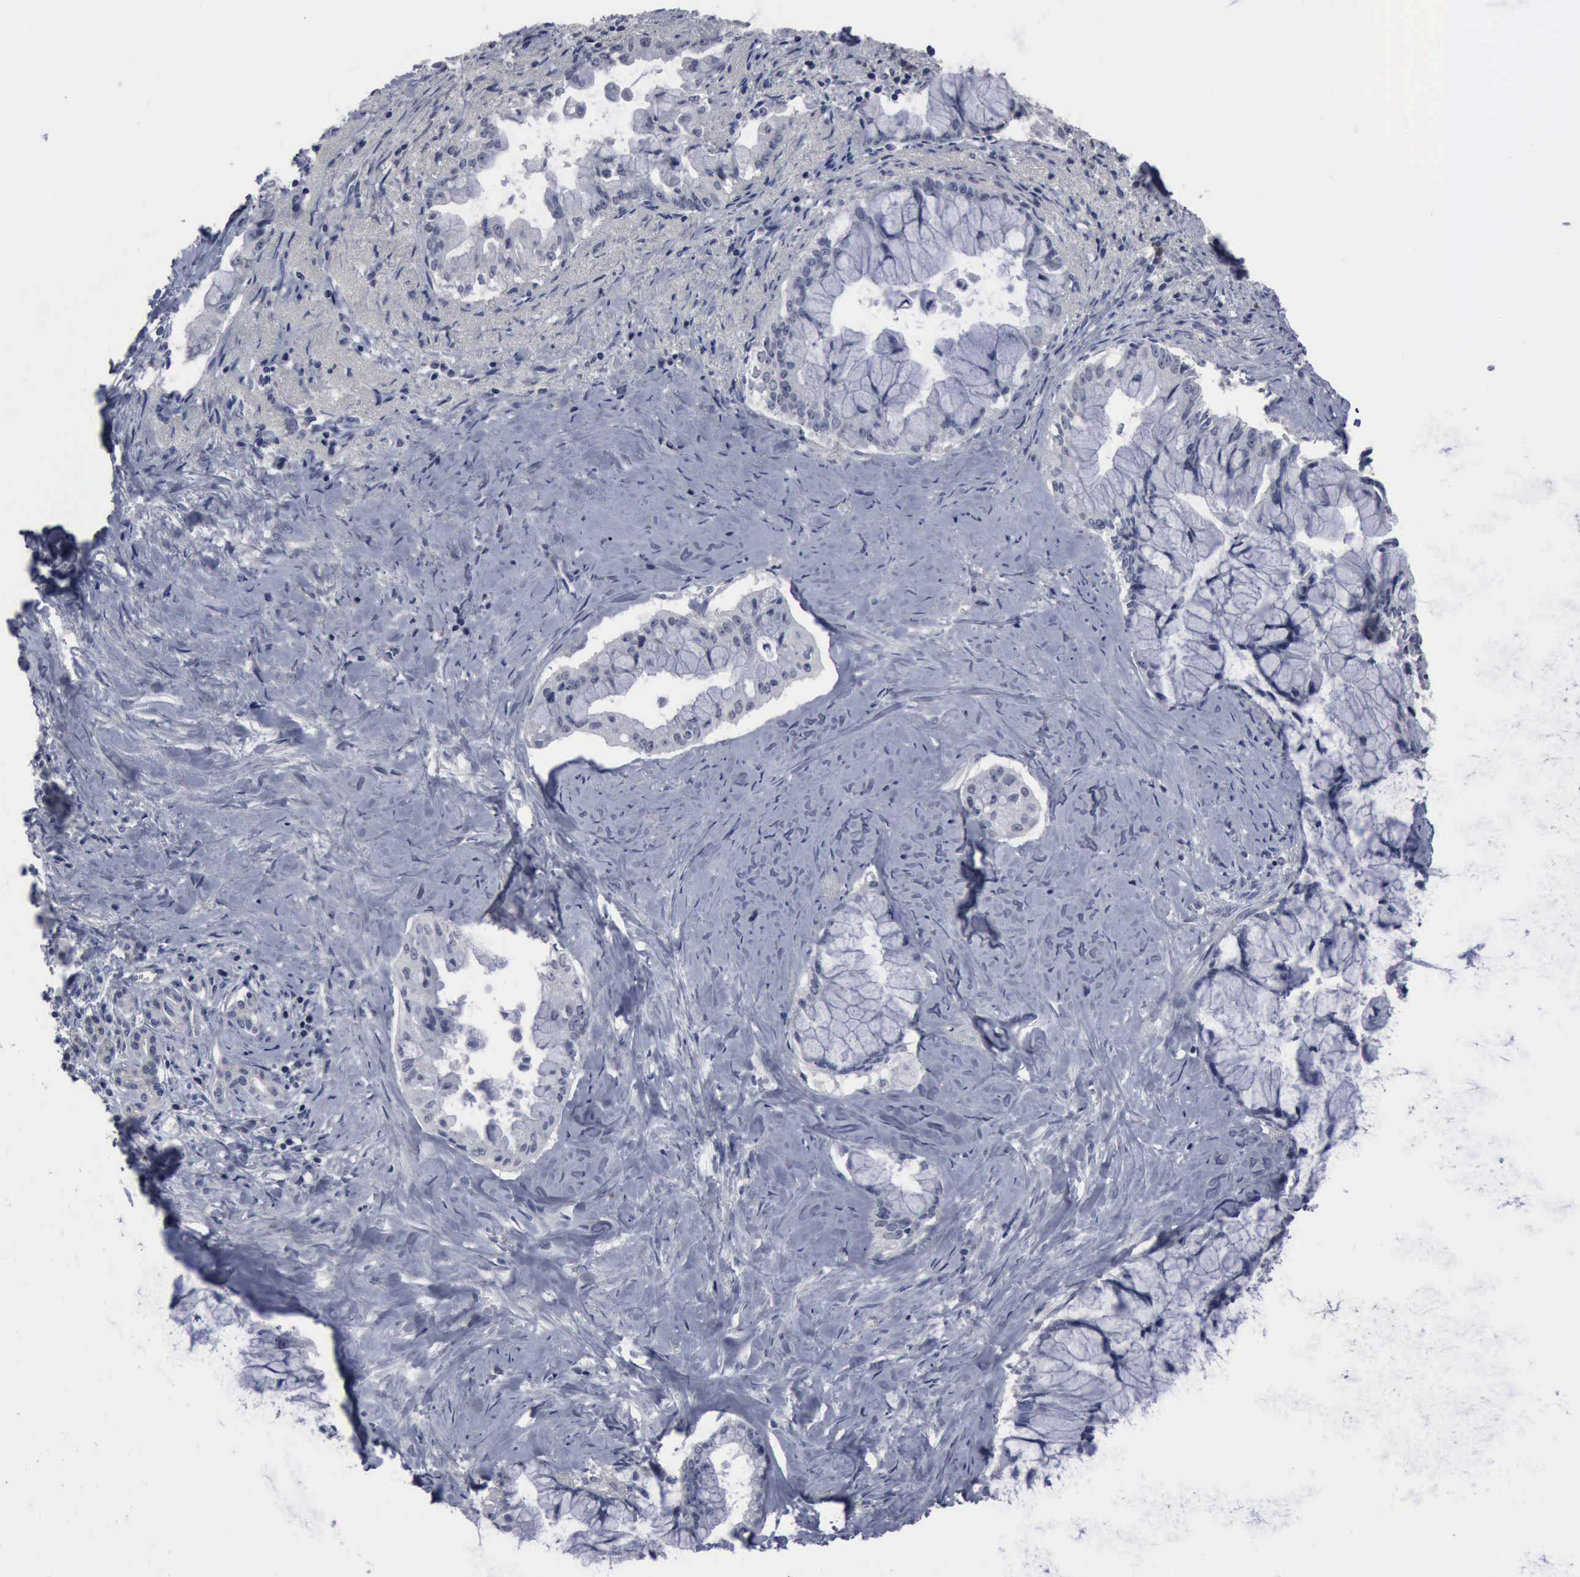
{"staining": {"intensity": "negative", "quantity": "none", "location": "none"}, "tissue": "pancreatic cancer", "cell_type": "Tumor cells", "image_type": "cancer", "snomed": [{"axis": "morphology", "description": "Adenocarcinoma, NOS"}, {"axis": "topography", "description": "Pancreas"}], "caption": "This is an immunohistochemistry image of adenocarcinoma (pancreatic). There is no staining in tumor cells.", "gene": "MYO18B", "patient": {"sex": "male", "age": 59}}